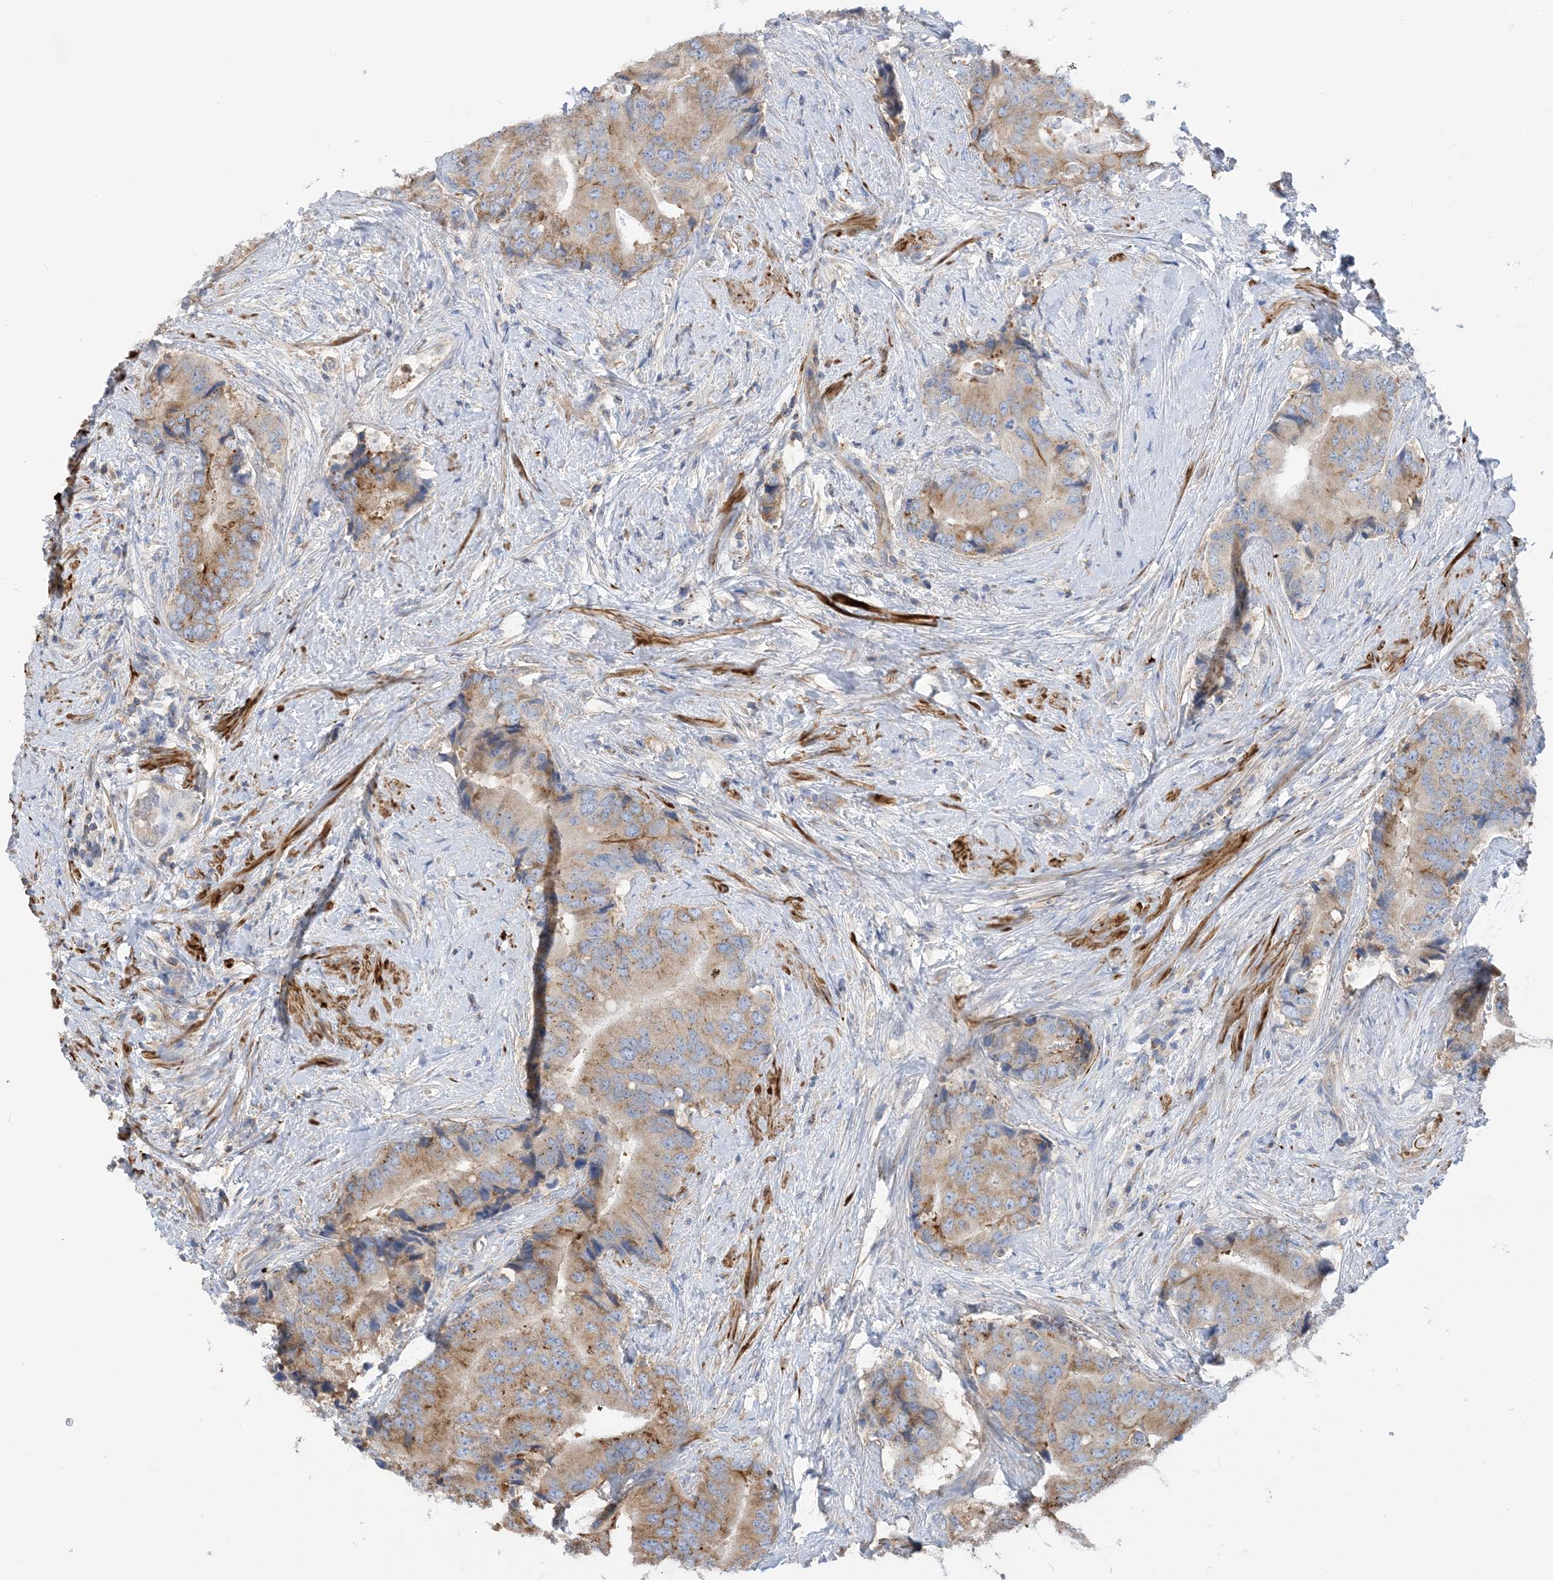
{"staining": {"intensity": "moderate", "quantity": ">75%", "location": "cytoplasmic/membranous"}, "tissue": "prostate cancer", "cell_type": "Tumor cells", "image_type": "cancer", "snomed": [{"axis": "morphology", "description": "Adenocarcinoma, High grade"}, {"axis": "topography", "description": "Prostate"}], "caption": "Immunohistochemical staining of human prostate high-grade adenocarcinoma displays medium levels of moderate cytoplasmic/membranous positivity in about >75% of tumor cells.", "gene": "CALHM5", "patient": {"sex": "male", "age": 70}}